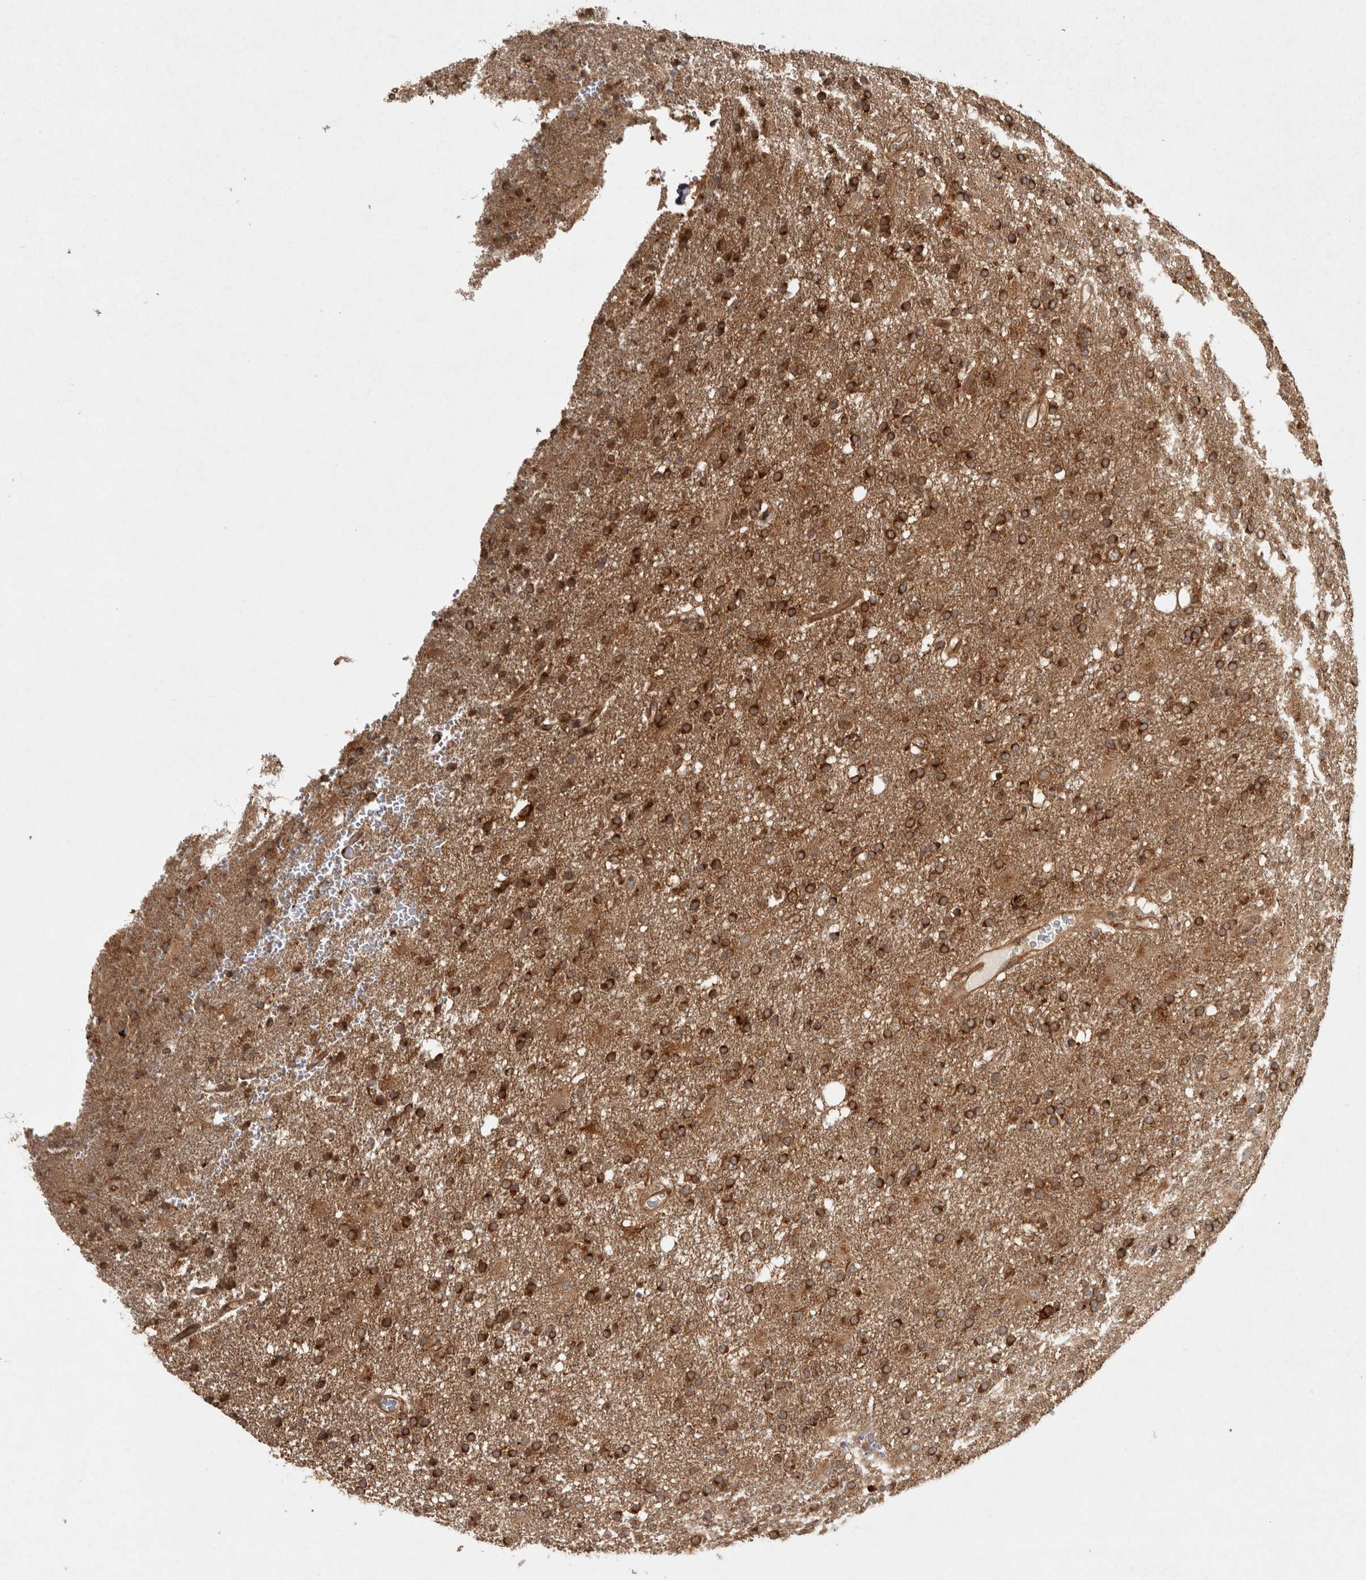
{"staining": {"intensity": "strong", "quantity": ">75%", "location": "cytoplasmic/membranous"}, "tissue": "glioma", "cell_type": "Tumor cells", "image_type": "cancer", "snomed": [{"axis": "morphology", "description": "Glioma, malignant, High grade"}, {"axis": "topography", "description": "Brain"}], "caption": "A high-resolution image shows immunohistochemistry (IHC) staining of high-grade glioma (malignant), which exhibits strong cytoplasmic/membranous positivity in about >75% of tumor cells.", "gene": "CAMSAP2", "patient": {"sex": "male", "age": 72}}